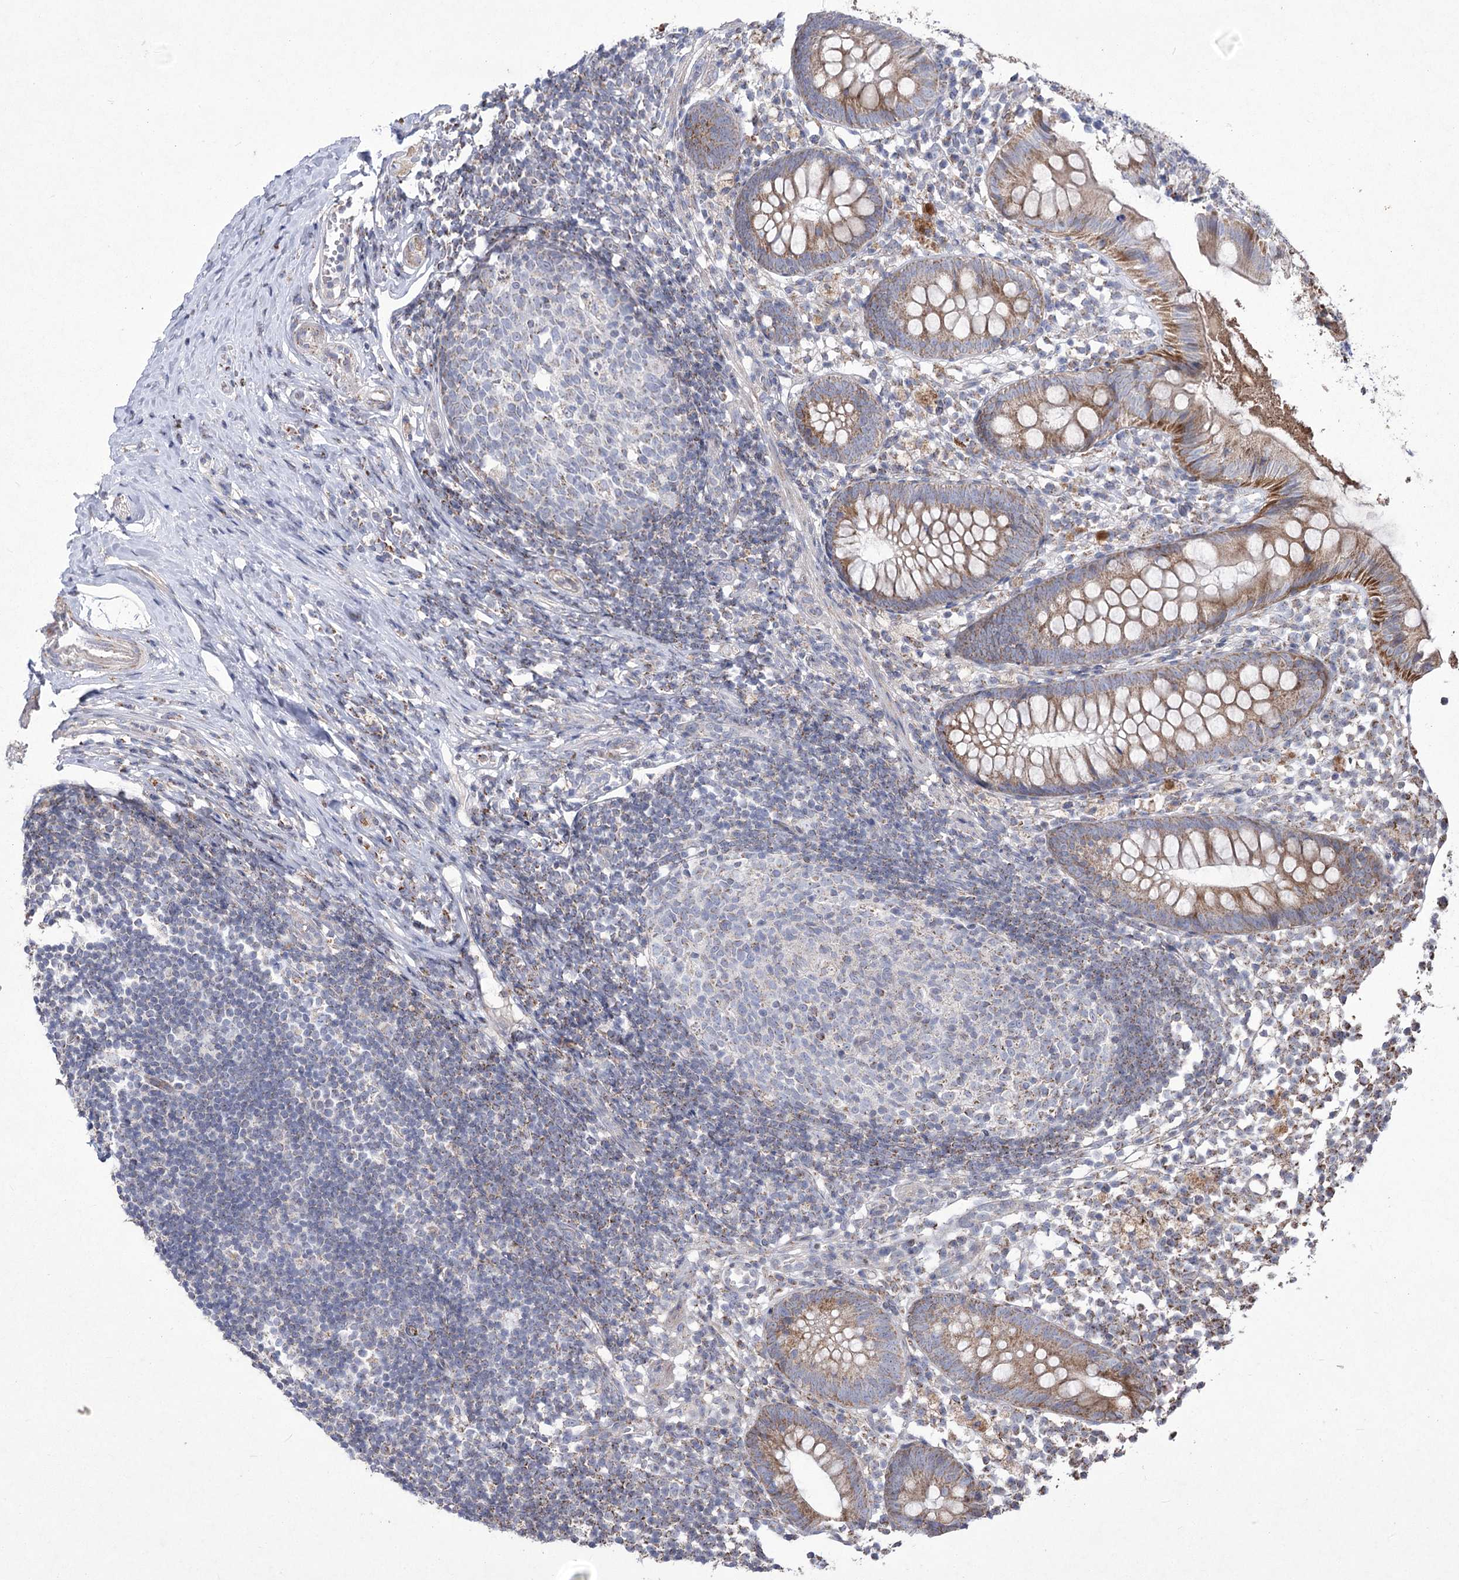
{"staining": {"intensity": "moderate", "quantity": ">75%", "location": "cytoplasmic/membranous"}, "tissue": "appendix", "cell_type": "Glandular cells", "image_type": "normal", "snomed": [{"axis": "morphology", "description": "Normal tissue, NOS"}, {"axis": "topography", "description": "Appendix"}], "caption": "This image reveals IHC staining of benign appendix, with medium moderate cytoplasmic/membranous positivity in approximately >75% of glandular cells.", "gene": "PDHB", "patient": {"sex": "female", "age": 20}}